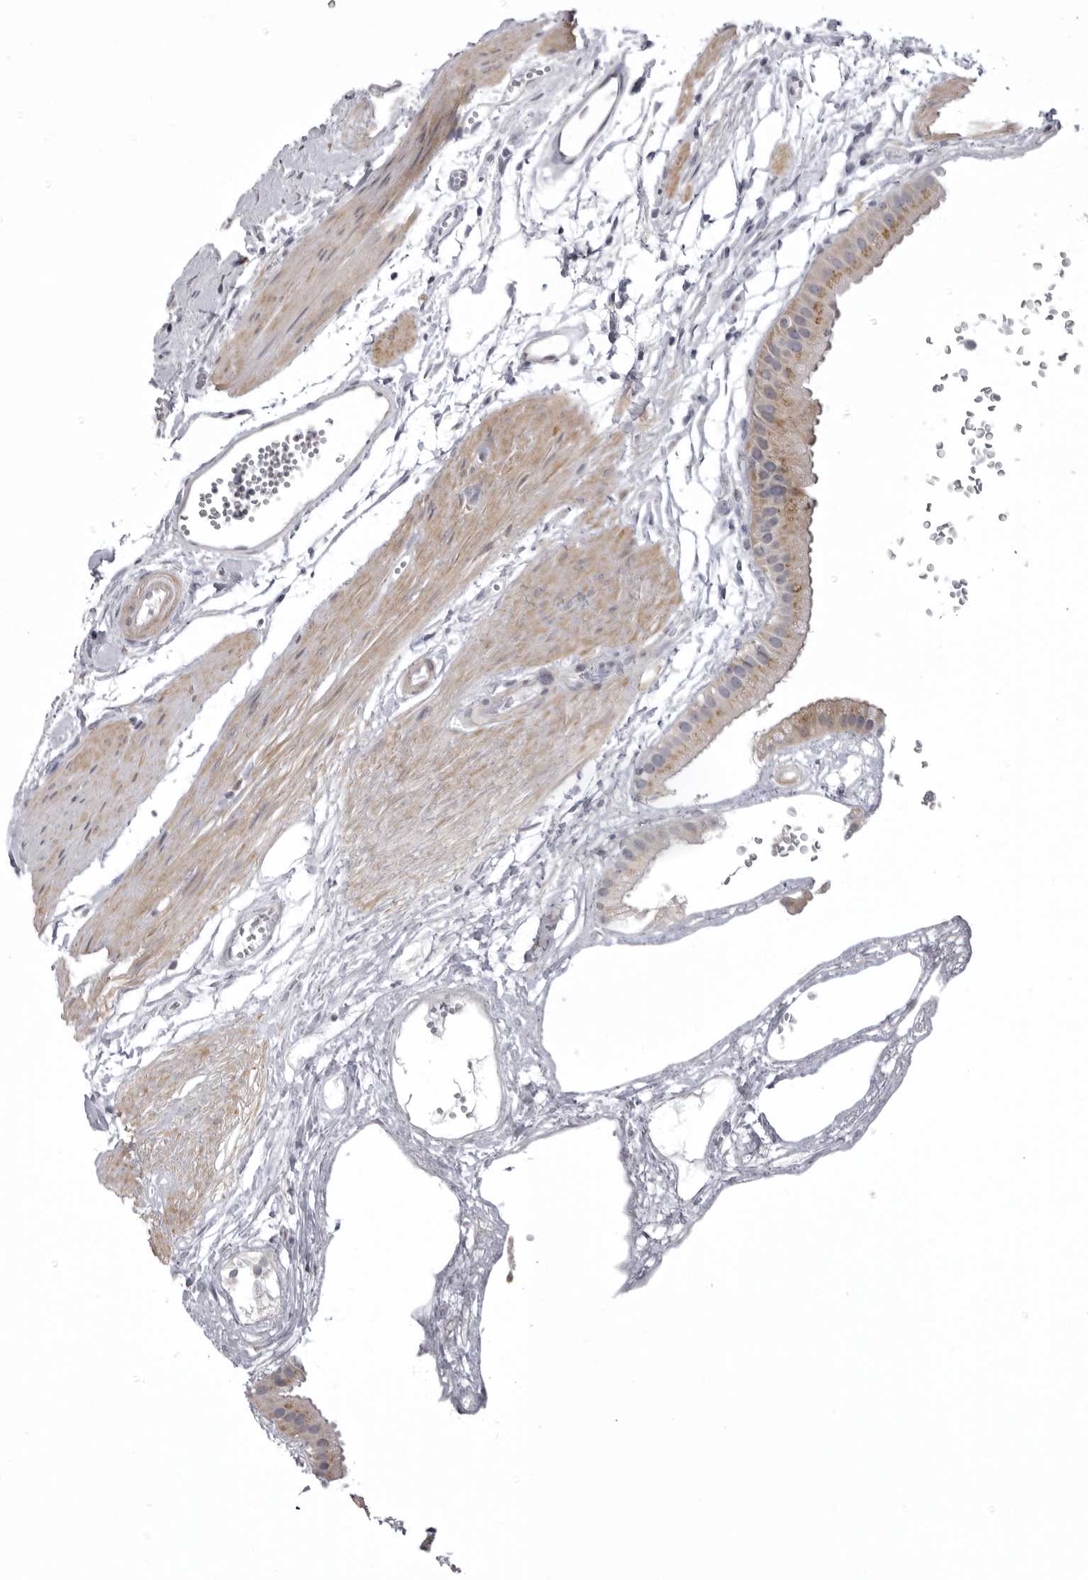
{"staining": {"intensity": "moderate", "quantity": "<25%", "location": "cytoplasmic/membranous"}, "tissue": "gallbladder", "cell_type": "Glandular cells", "image_type": "normal", "snomed": [{"axis": "morphology", "description": "Normal tissue, NOS"}, {"axis": "topography", "description": "Gallbladder"}], "caption": "A micrograph showing moderate cytoplasmic/membranous expression in approximately <25% of glandular cells in normal gallbladder, as visualized by brown immunohistochemical staining.", "gene": "NCEH1", "patient": {"sex": "female", "age": 64}}